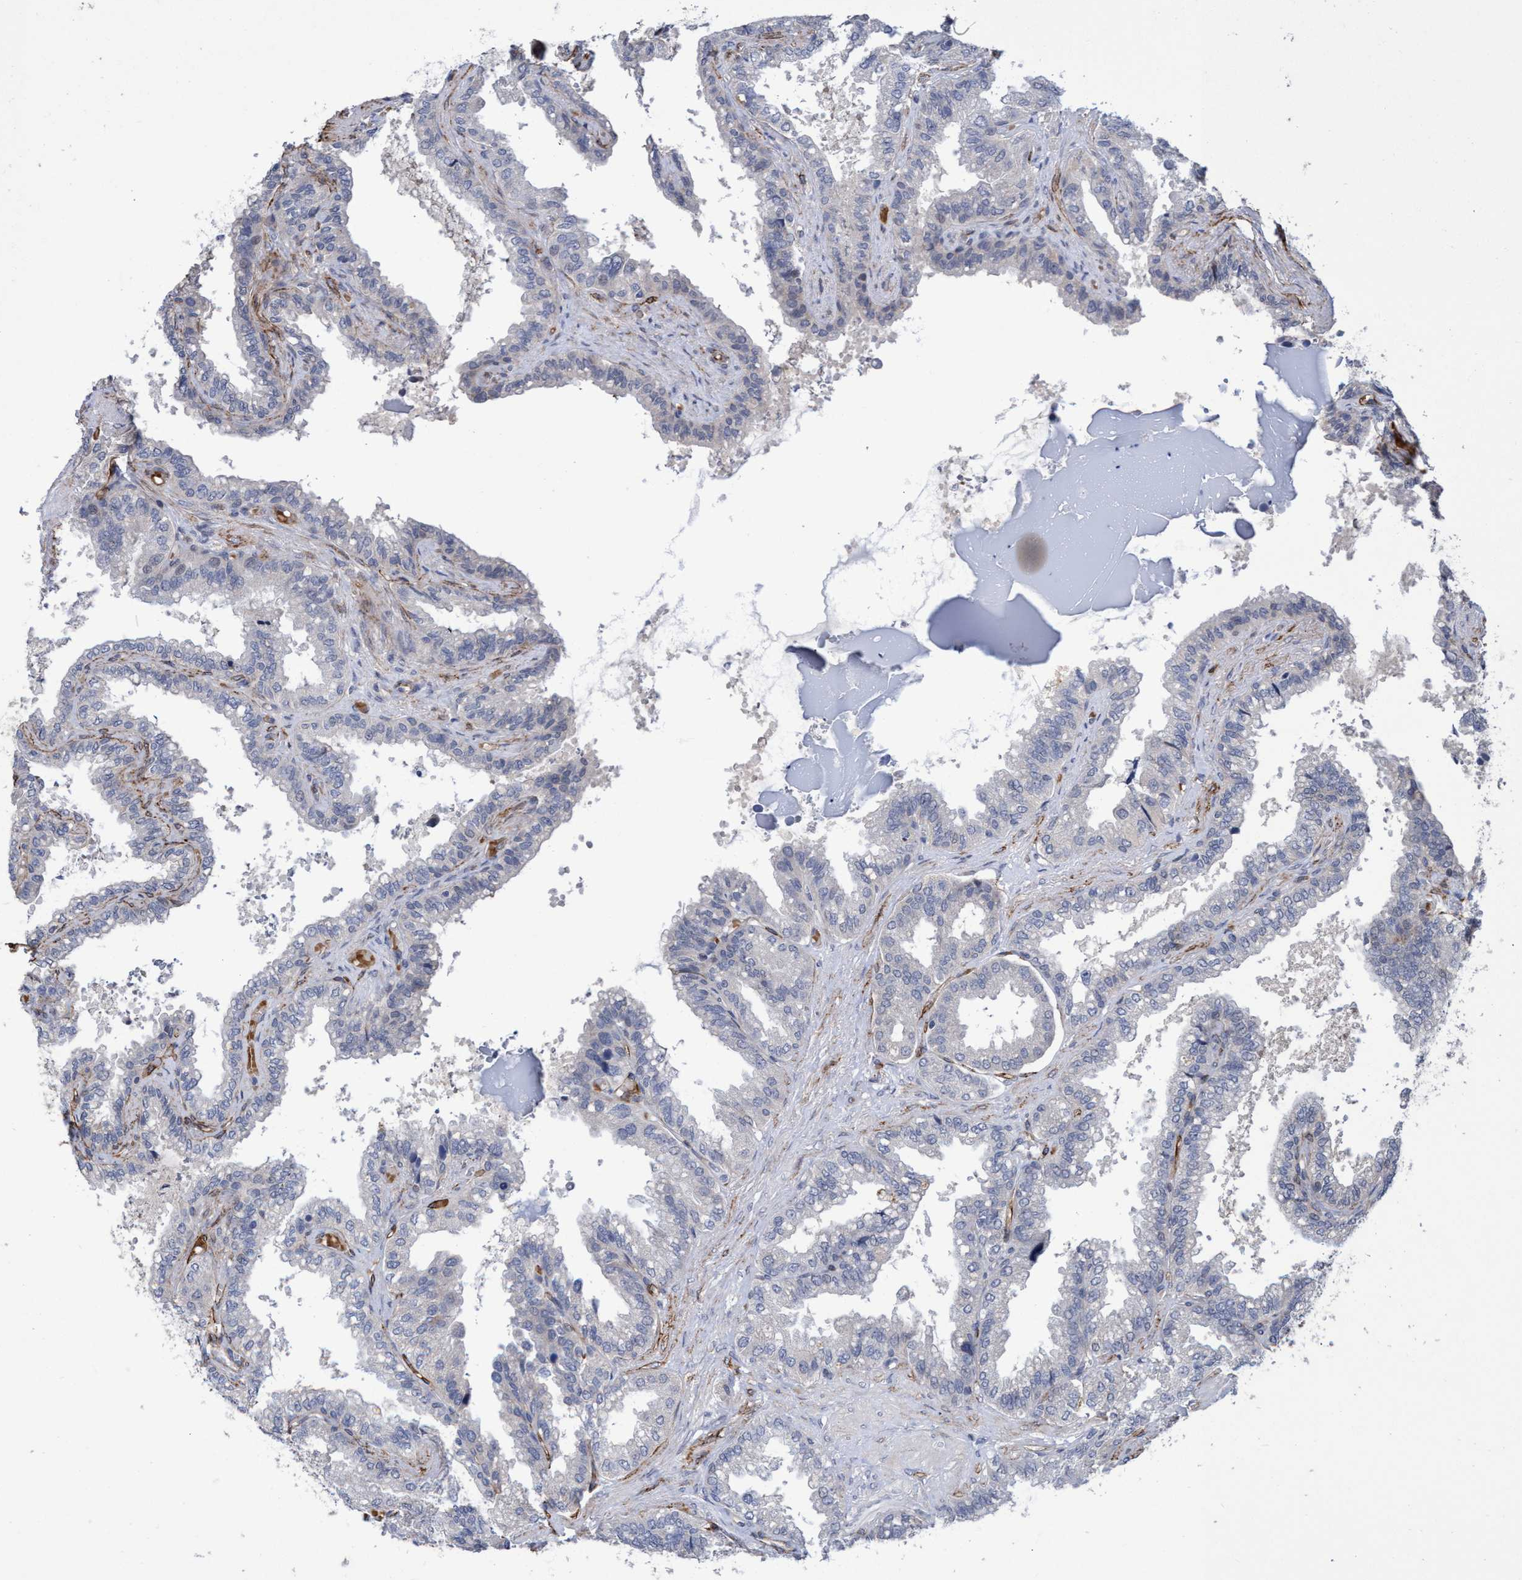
{"staining": {"intensity": "negative", "quantity": "none", "location": "none"}, "tissue": "seminal vesicle", "cell_type": "Glandular cells", "image_type": "normal", "snomed": [{"axis": "morphology", "description": "Normal tissue, NOS"}, {"axis": "topography", "description": "Seminal veicle"}], "caption": "Immunohistochemistry micrograph of unremarkable seminal vesicle: seminal vesicle stained with DAB demonstrates no significant protein staining in glandular cells.", "gene": "ZNF750", "patient": {"sex": "male", "age": 46}}